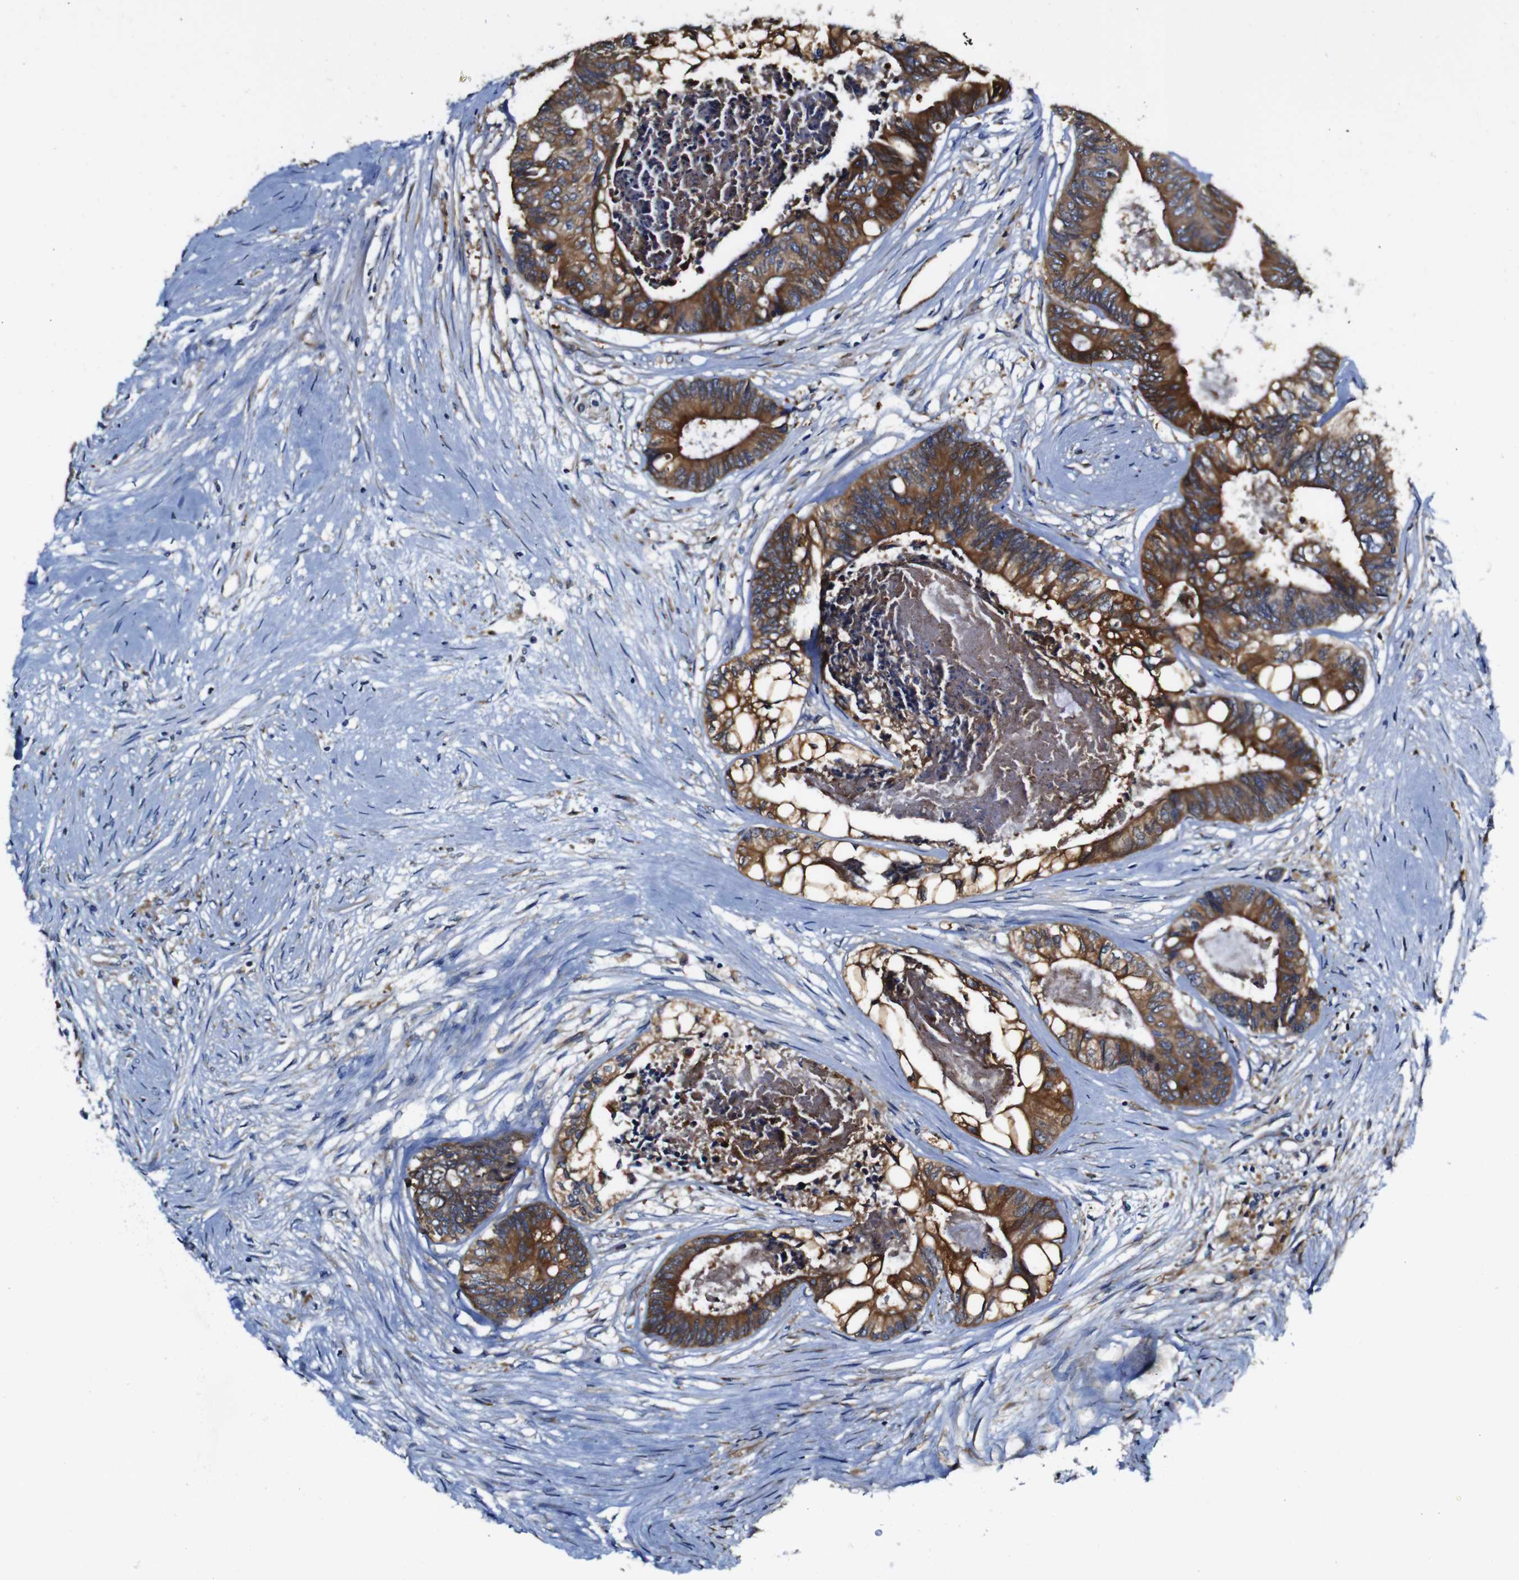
{"staining": {"intensity": "strong", "quantity": ">75%", "location": "cytoplasmic/membranous"}, "tissue": "colorectal cancer", "cell_type": "Tumor cells", "image_type": "cancer", "snomed": [{"axis": "morphology", "description": "Adenocarcinoma, NOS"}, {"axis": "topography", "description": "Rectum"}], "caption": "DAB immunohistochemical staining of human colorectal cancer shows strong cytoplasmic/membranous protein staining in about >75% of tumor cells.", "gene": "CLCC1", "patient": {"sex": "male", "age": 63}}